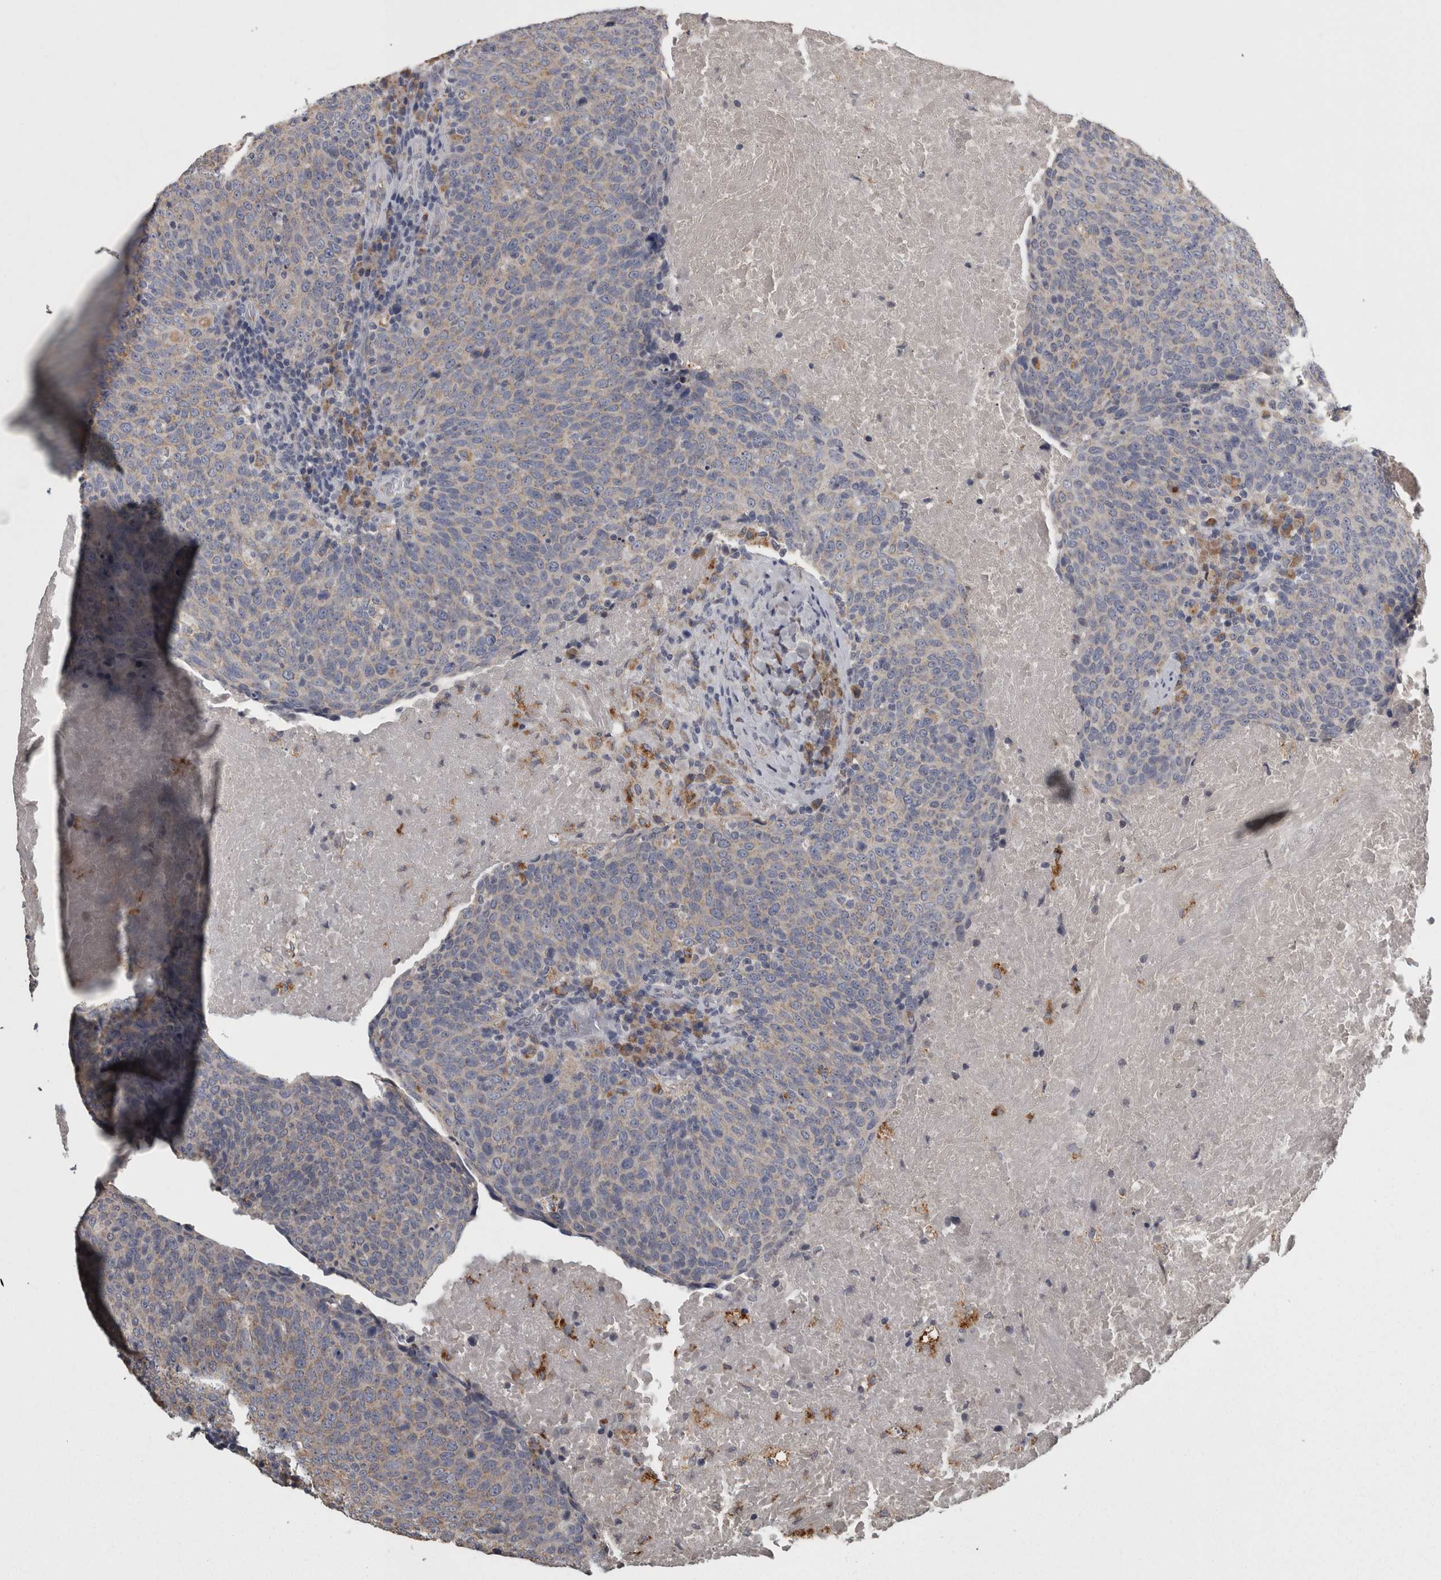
{"staining": {"intensity": "weak", "quantity": "<25%", "location": "cytoplasmic/membranous"}, "tissue": "head and neck cancer", "cell_type": "Tumor cells", "image_type": "cancer", "snomed": [{"axis": "morphology", "description": "Squamous cell carcinoma, NOS"}, {"axis": "morphology", "description": "Squamous cell carcinoma, metastatic, NOS"}, {"axis": "topography", "description": "Lymph node"}, {"axis": "topography", "description": "Head-Neck"}], "caption": "Protein analysis of head and neck cancer (squamous cell carcinoma) demonstrates no significant positivity in tumor cells.", "gene": "FRK", "patient": {"sex": "male", "age": 62}}